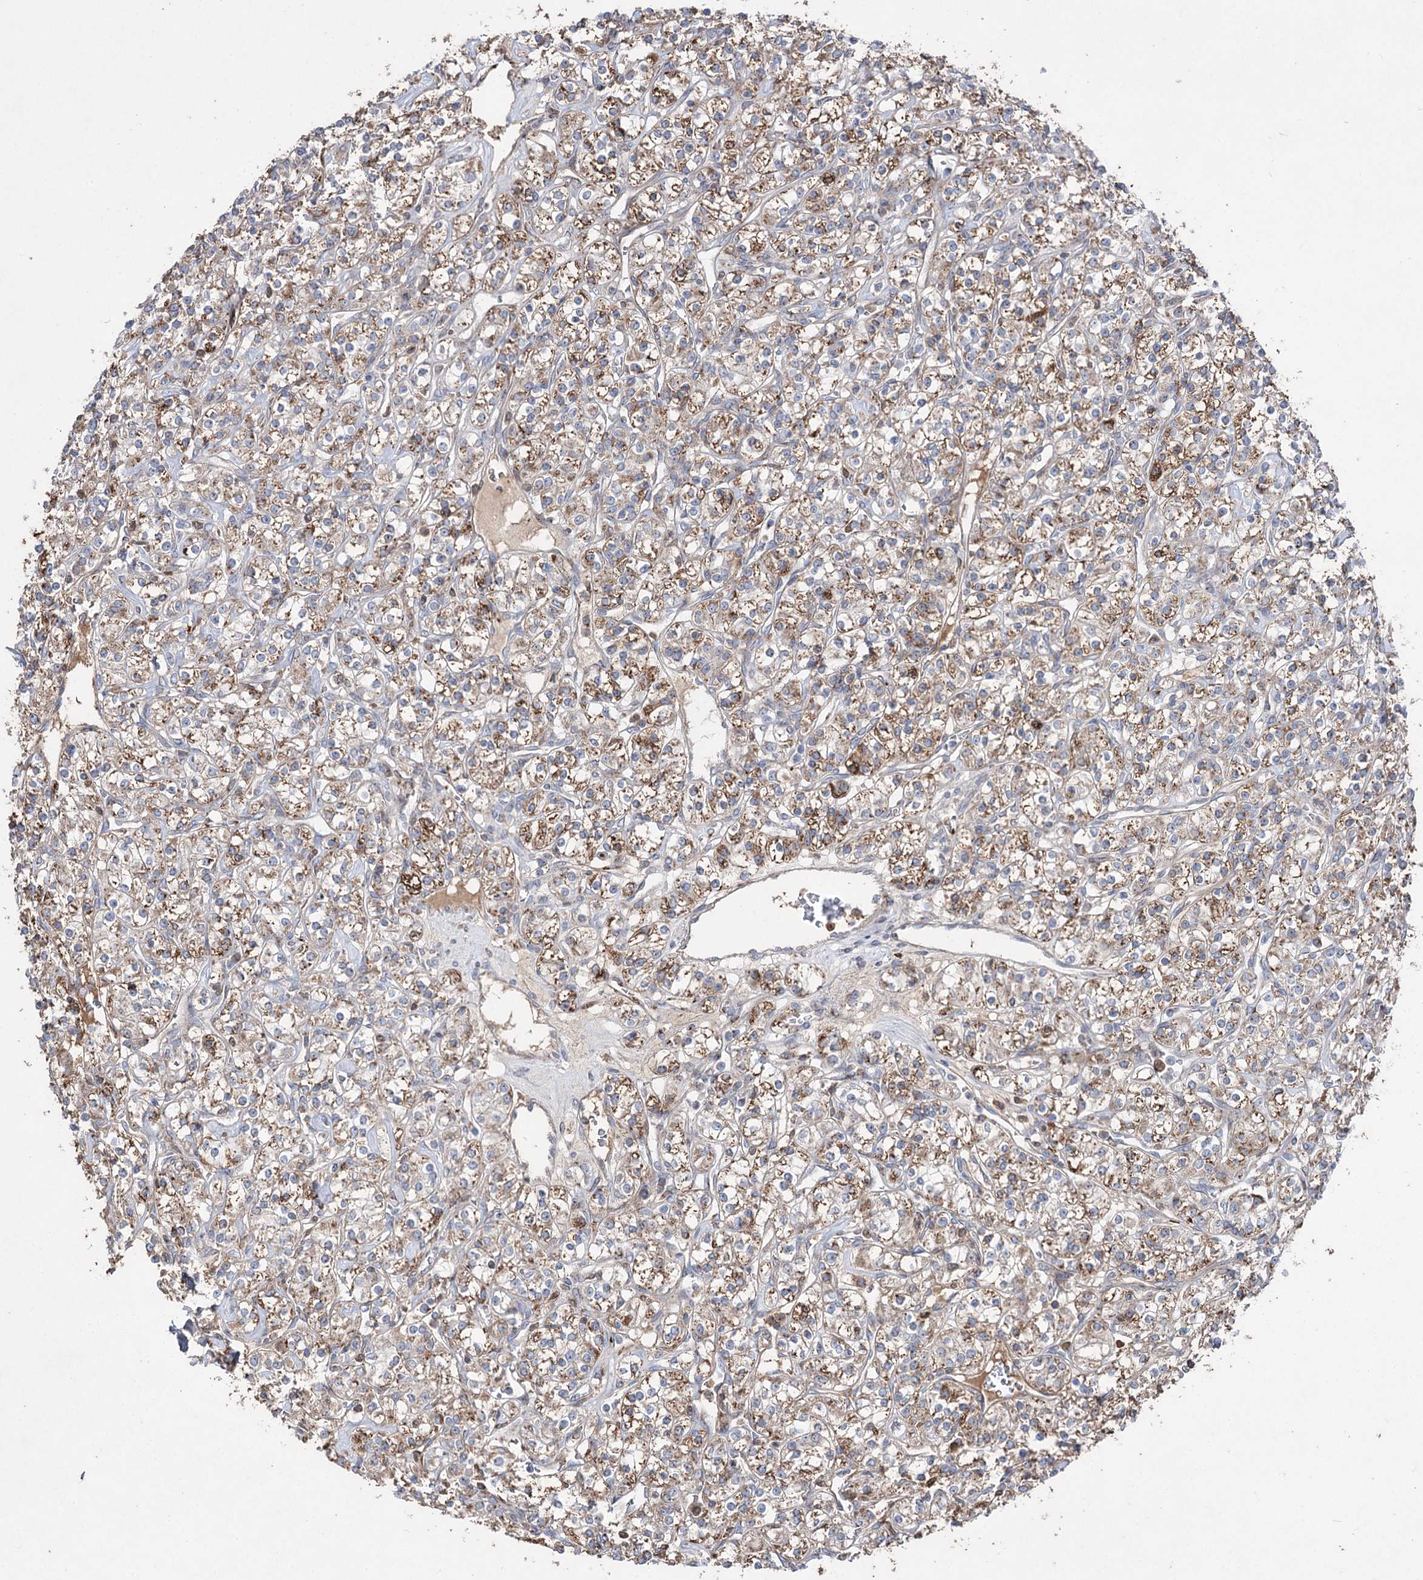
{"staining": {"intensity": "moderate", "quantity": ">75%", "location": "cytoplasmic/membranous"}, "tissue": "renal cancer", "cell_type": "Tumor cells", "image_type": "cancer", "snomed": [{"axis": "morphology", "description": "Adenocarcinoma, NOS"}, {"axis": "topography", "description": "Kidney"}], "caption": "This histopathology image exhibits immunohistochemistry staining of human adenocarcinoma (renal), with medium moderate cytoplasmic/membranous expression in approximately >75% of tumor cells.", "gene": "ARHGAP20", "patient": {"sex": "male", "age": 77}}